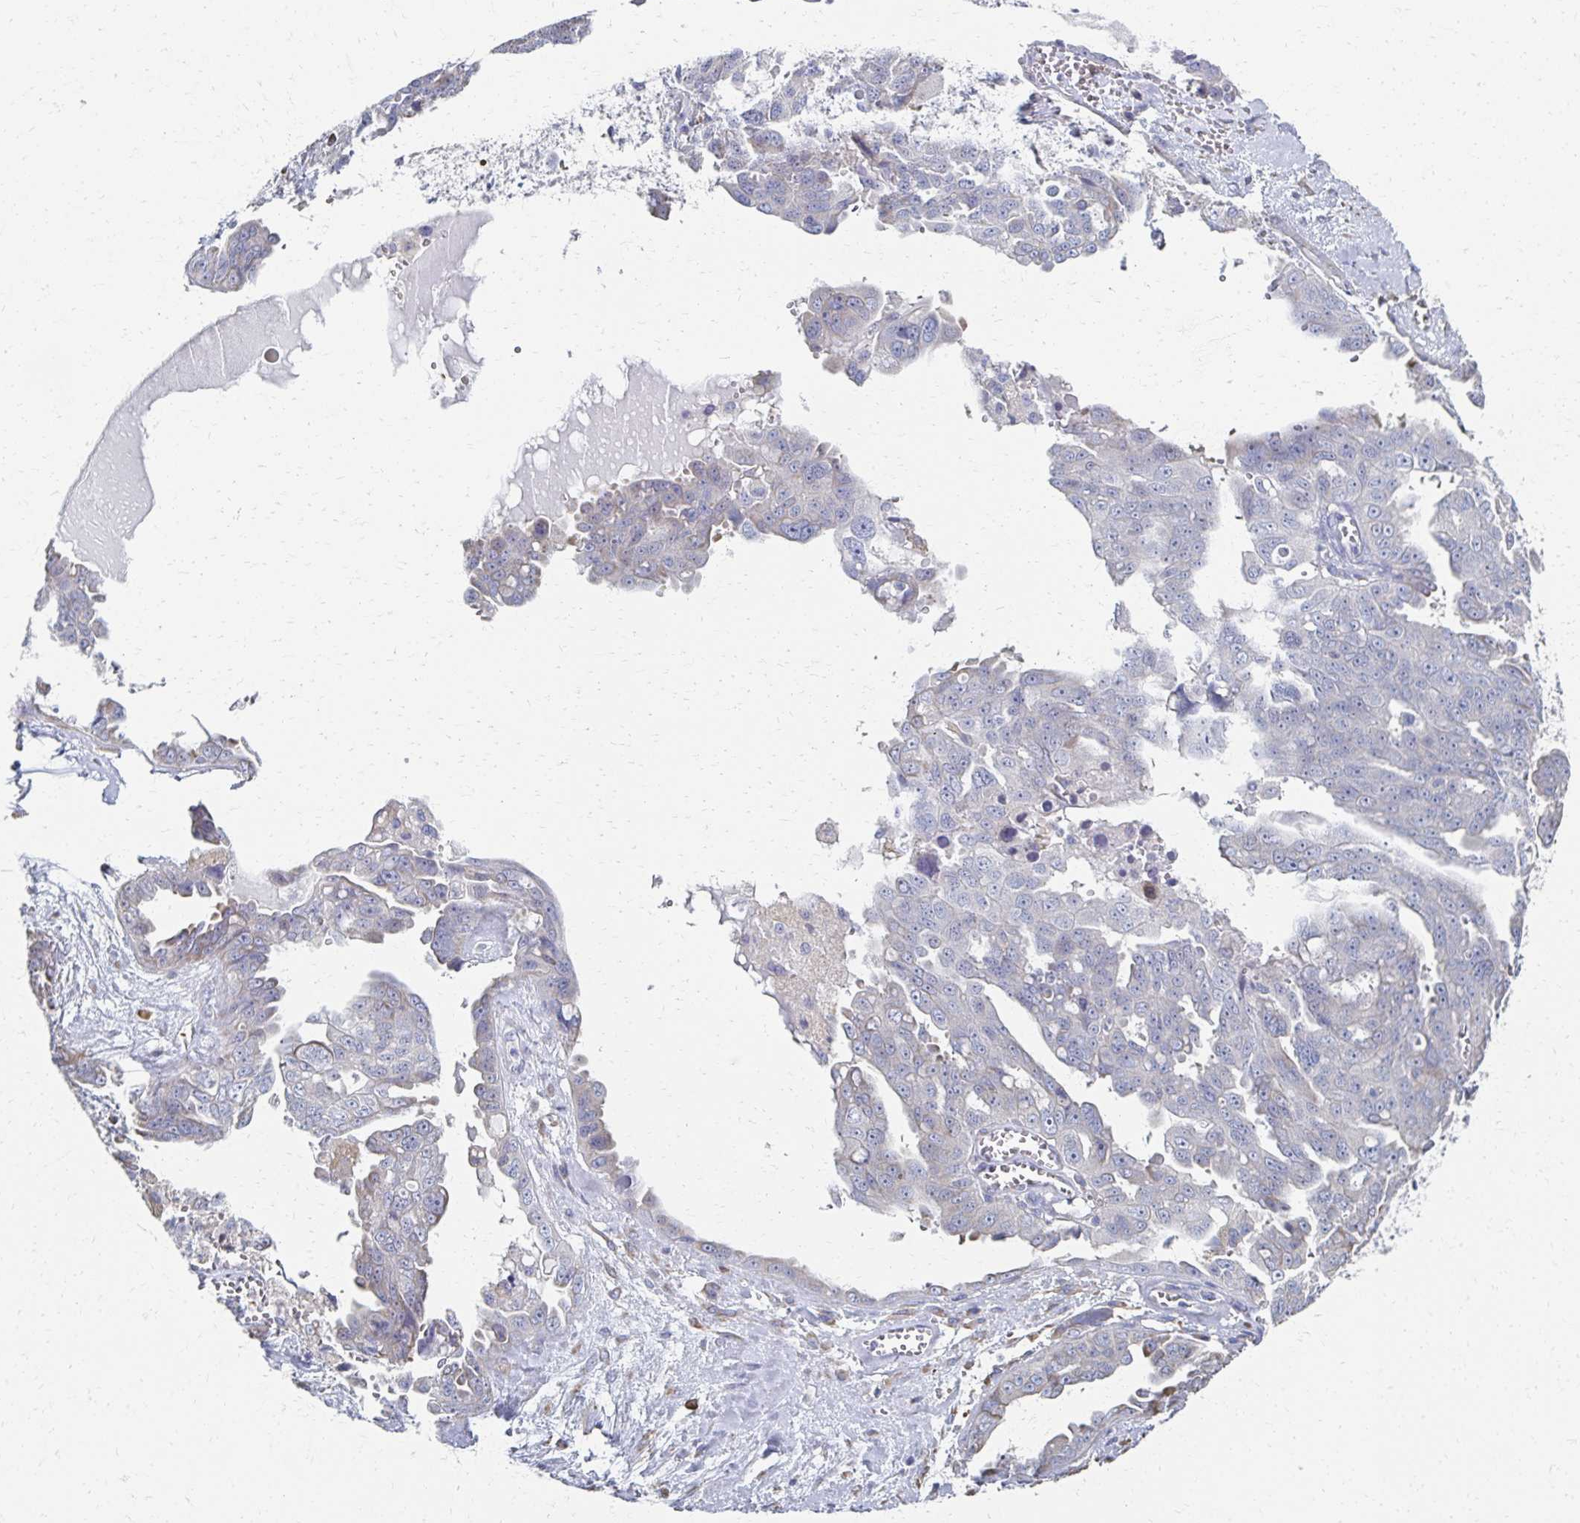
{"staining": {"intensity": "negative", "quantity": "none", "location": "none"}, "tissue": "ovarian cancer", "cell_type": "Tumor cells", "image_type": "cancer", "snomed": [{"axis": "morphology", "description": "Carcinoma, endometroid"}, {"axis": "topography", "description": "Ovary"}], "caption": "Immunohistochemical staining of endometroid carcinoma (ovarian) reveals no significant positivity in tumor cells.", "gene": "ATP1A3", "patient": {"sex": "female", "age": 70}}